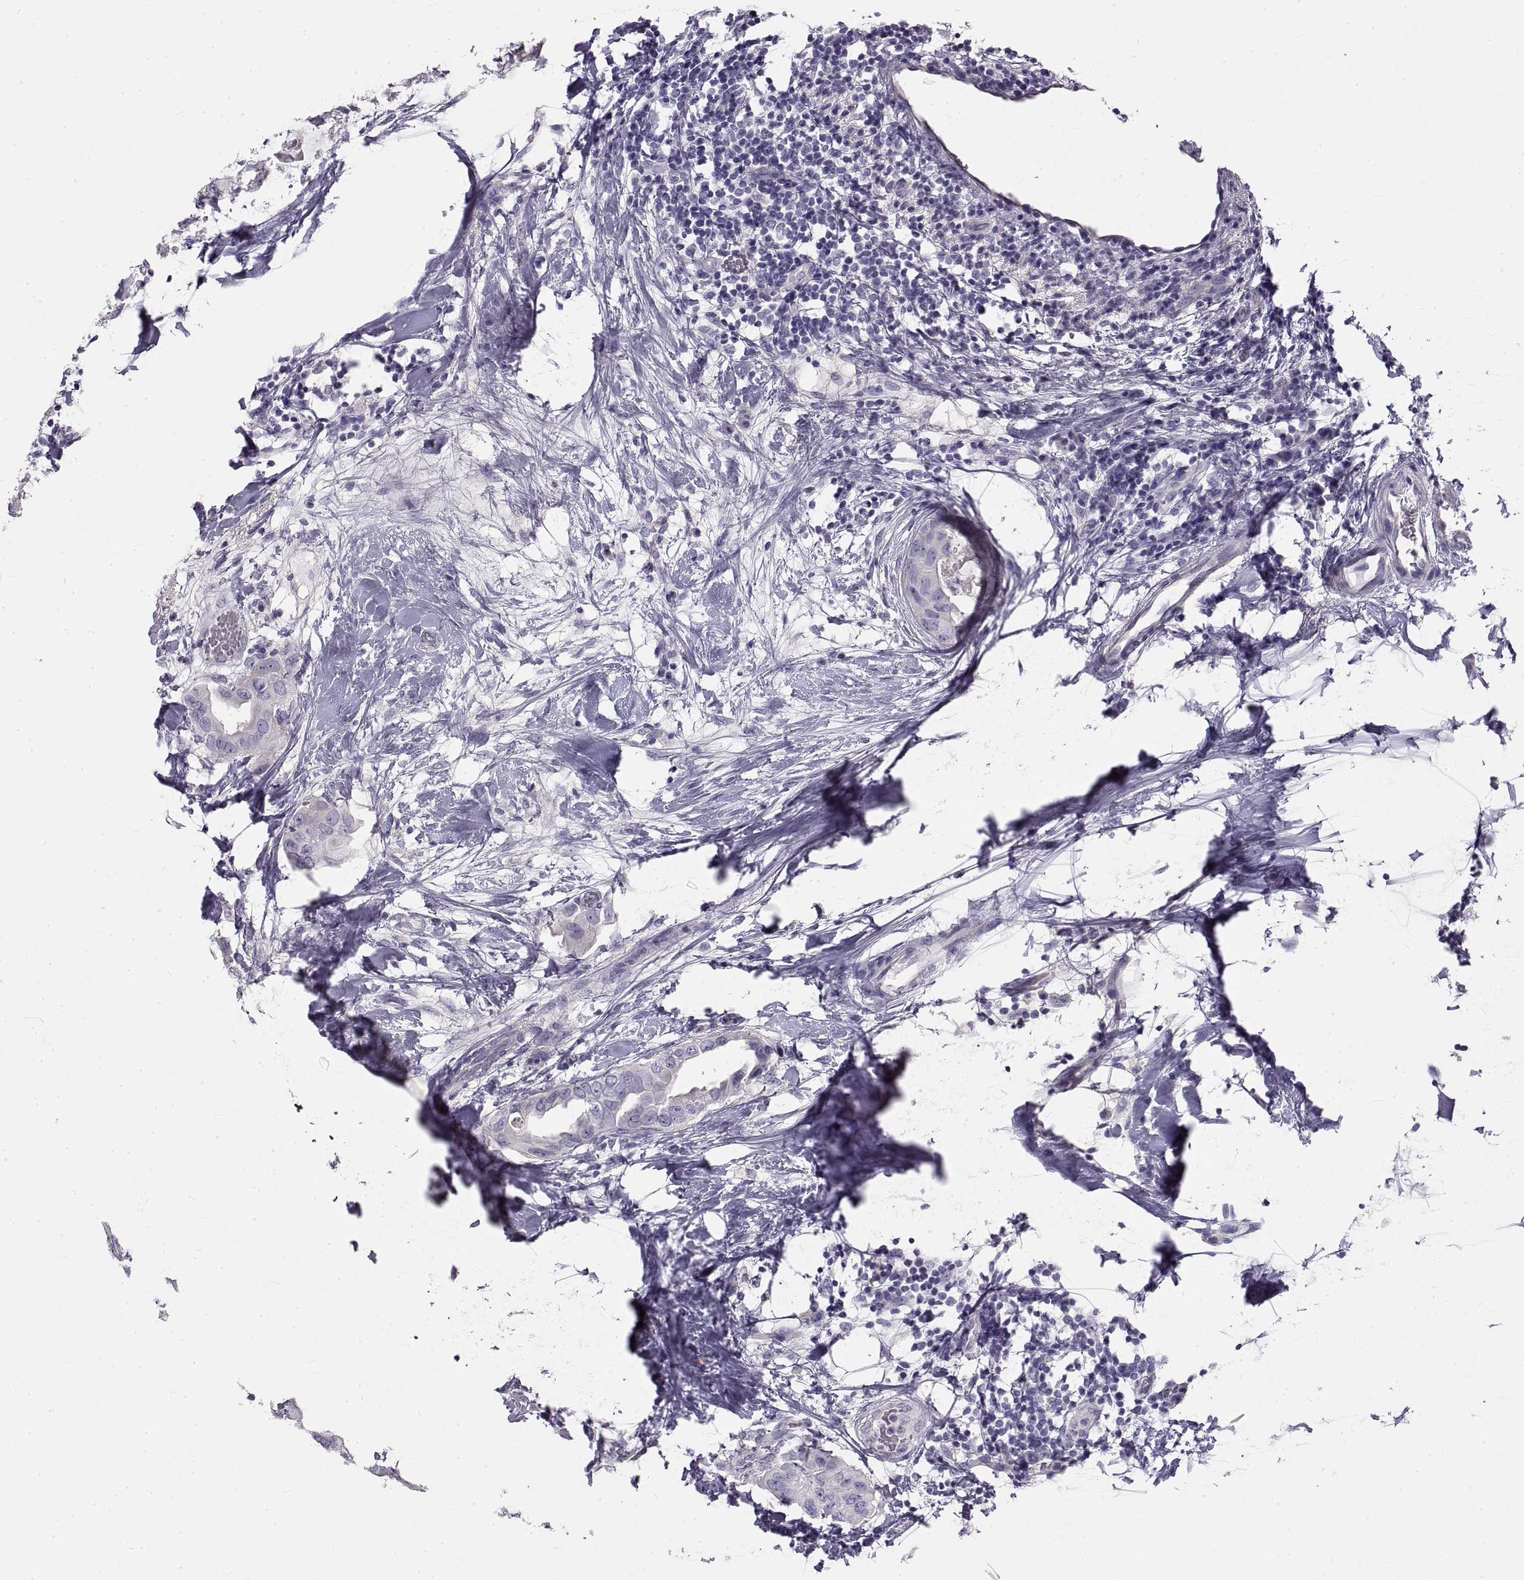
{"staining": {"intensity": "negative", "quantity": "none", "location": "none"}, "tissue": "breast cancer", "cell_type": "Tumor cells", "image_type": "cancer", "snomed": [{"axis": "morphology", "description": "Normal tissue, NOS"}, {"axis": "morphology", "description": "Duct carcinoma"}, {"axis": "topography", "description": "Breast"}], "caption": "High magnification brightfield microscopy of breast cancer stained with DAB (brown) and counterstained with hematoxylin (blue): tumor cells show no significant expression. (Stains: DAB (3,3'-diaminobenzidine) IHC with hematoxylin counter stain, Microscopy: brightfield microscopy at high magnification).", "gene": "CRYBB3", "patient": {"sex": "female", "age": 40}}